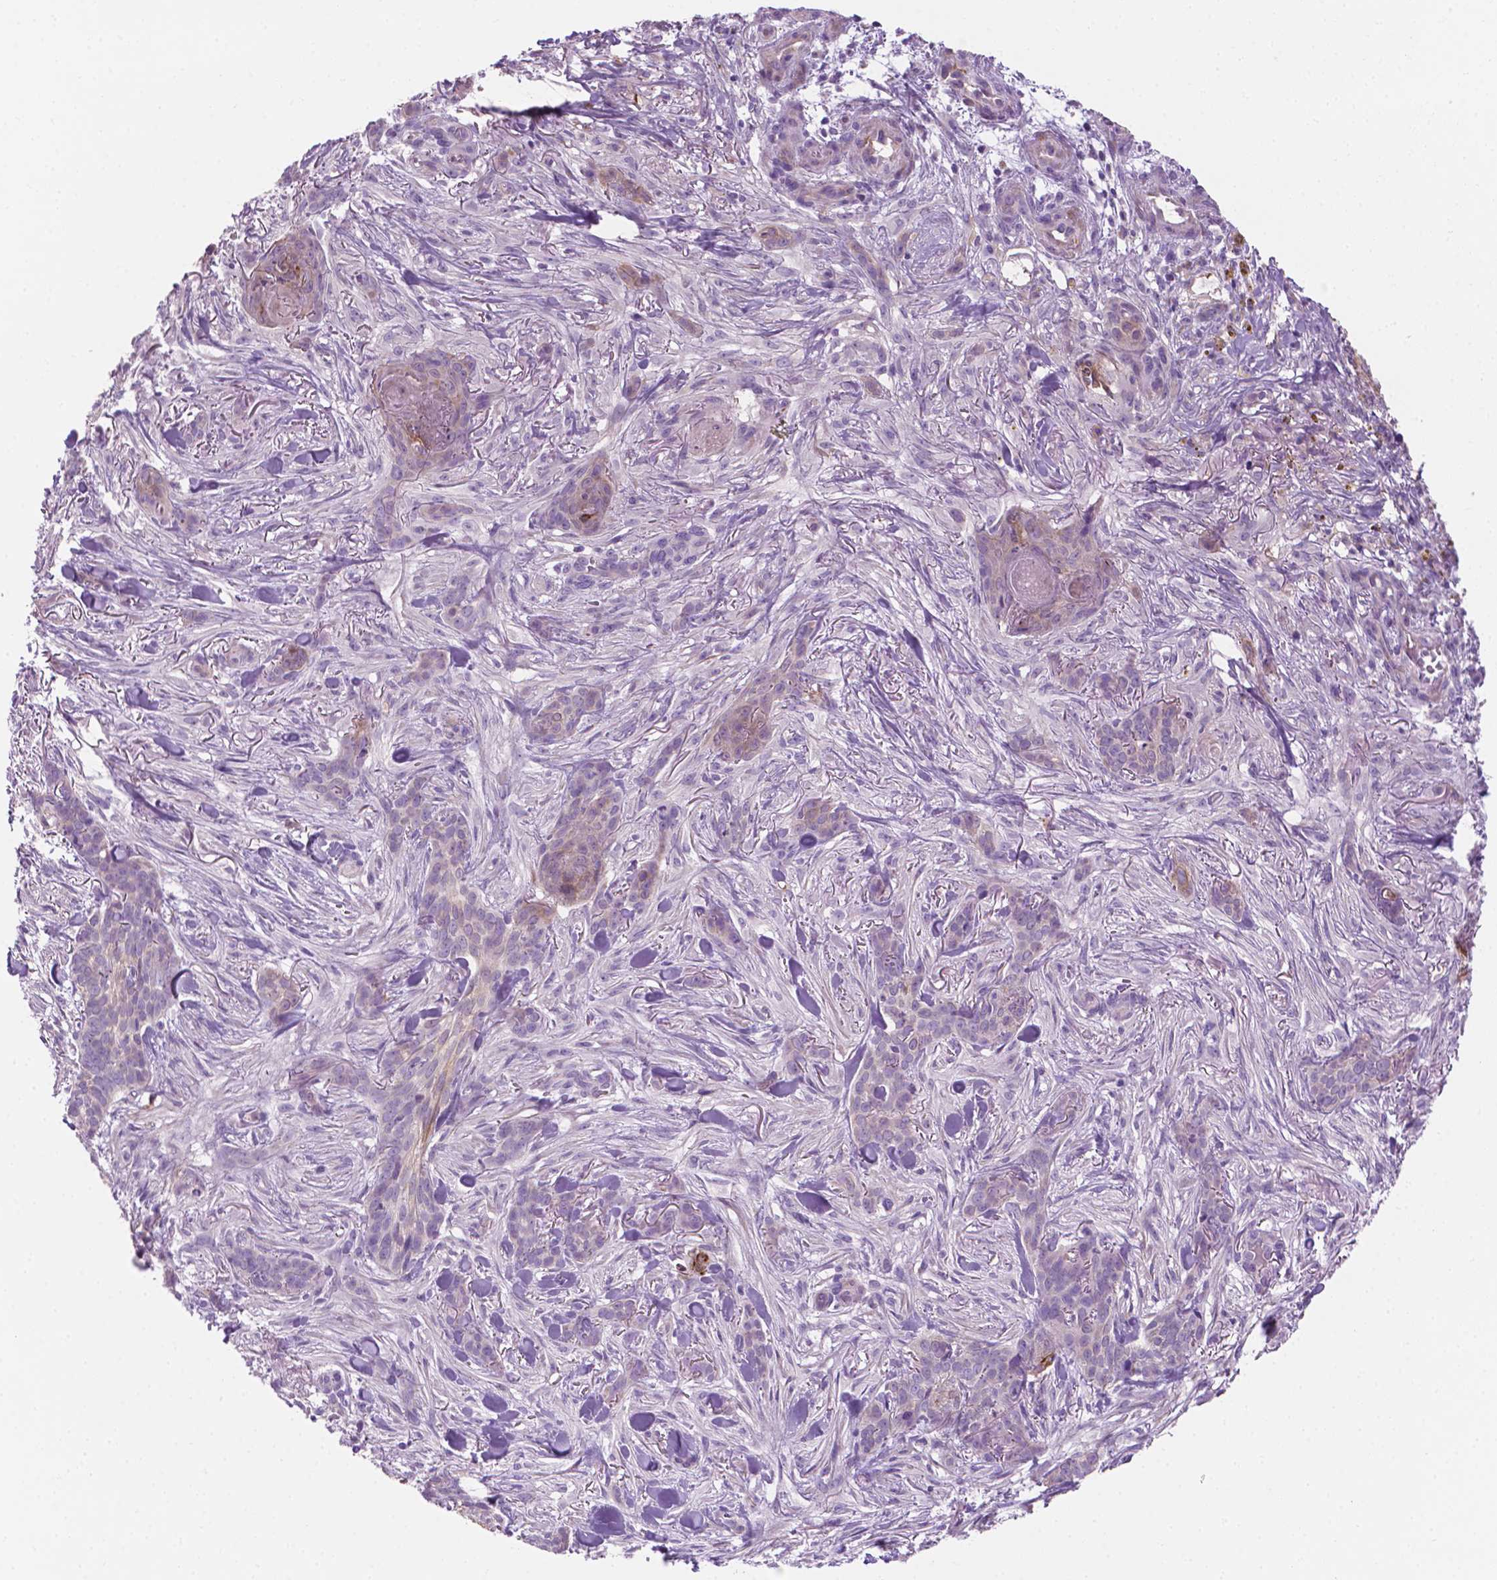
{"staining": {"intensity": "negative", "quantity": "none", "location": "none"}, "tissue": "skin cancer", "cell_type": "Tumor cells", "image_type": "cancer", "snomed": [{"axis": "morphology", "description": "Basal cell carcinoma"}, {"axis": "topography", "description": "Skin"}], "caption": "IHC micrograph of neoplastic tissue: human skin basal cell carcinoma stained with DAB displays no significant protein positivity in tumor cells. (IHC, brightfield microscopy, high magnification).", "gene": "EPPK1", "patient": {"sex": "female", "age": 61}}